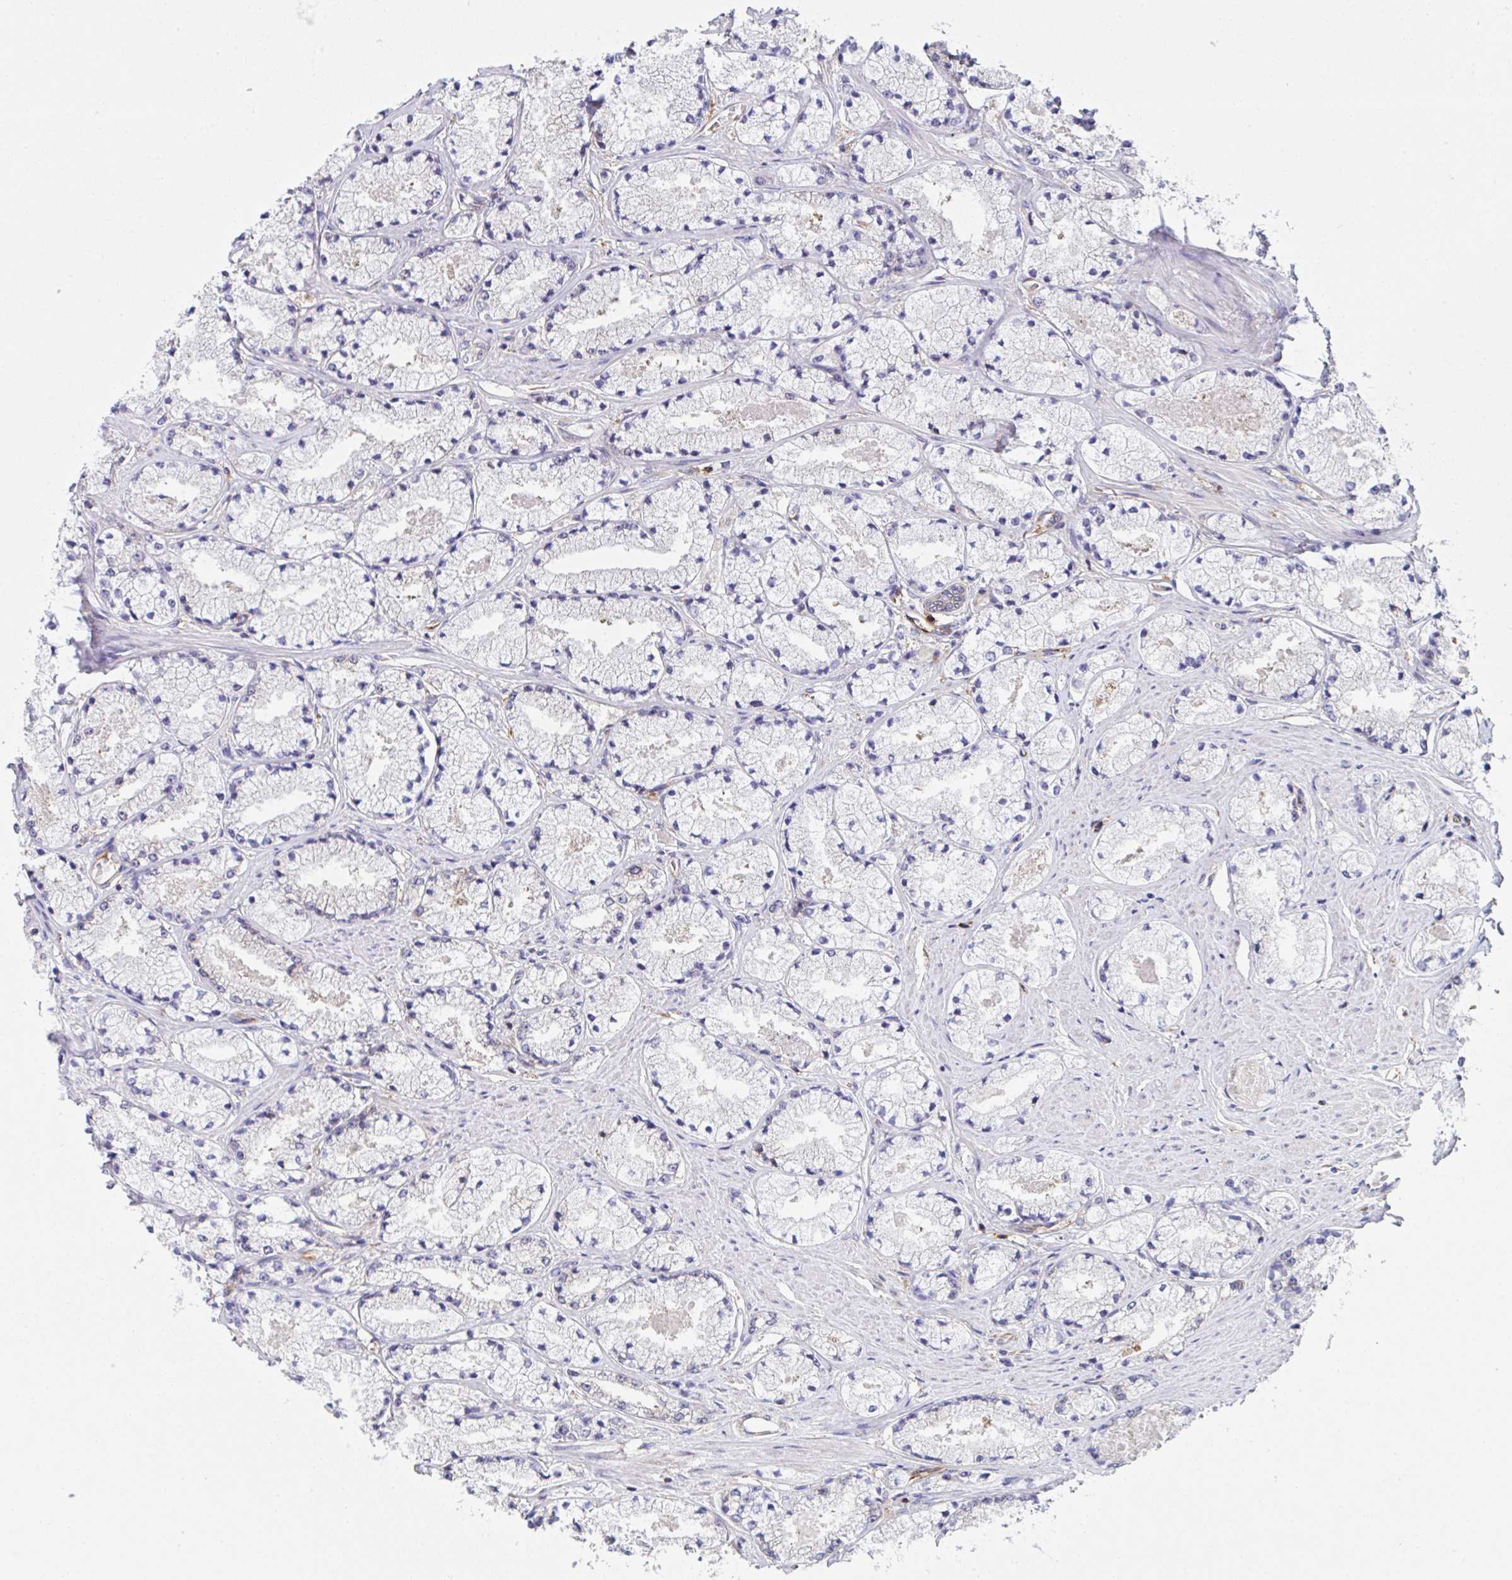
{"staining": {"intensity": "negative", "quantity": "none", "location": "none"}, "tissue": "prostate cancer", "cell_type": "Tumor cells", "image_type": "cancer", "snomed": [{"axis": "morphology", "description": "Adenocarcinoma, High grade"}, {"axis": "topography", "description": "Prostate"}], "caption": "Human prostate cancer stained for a protein using immunohistochemistry (IHC) demonstrates no expression in tumor cells.", "gene": "WNK1", "patient": {"sex": "male", "age": 63}}